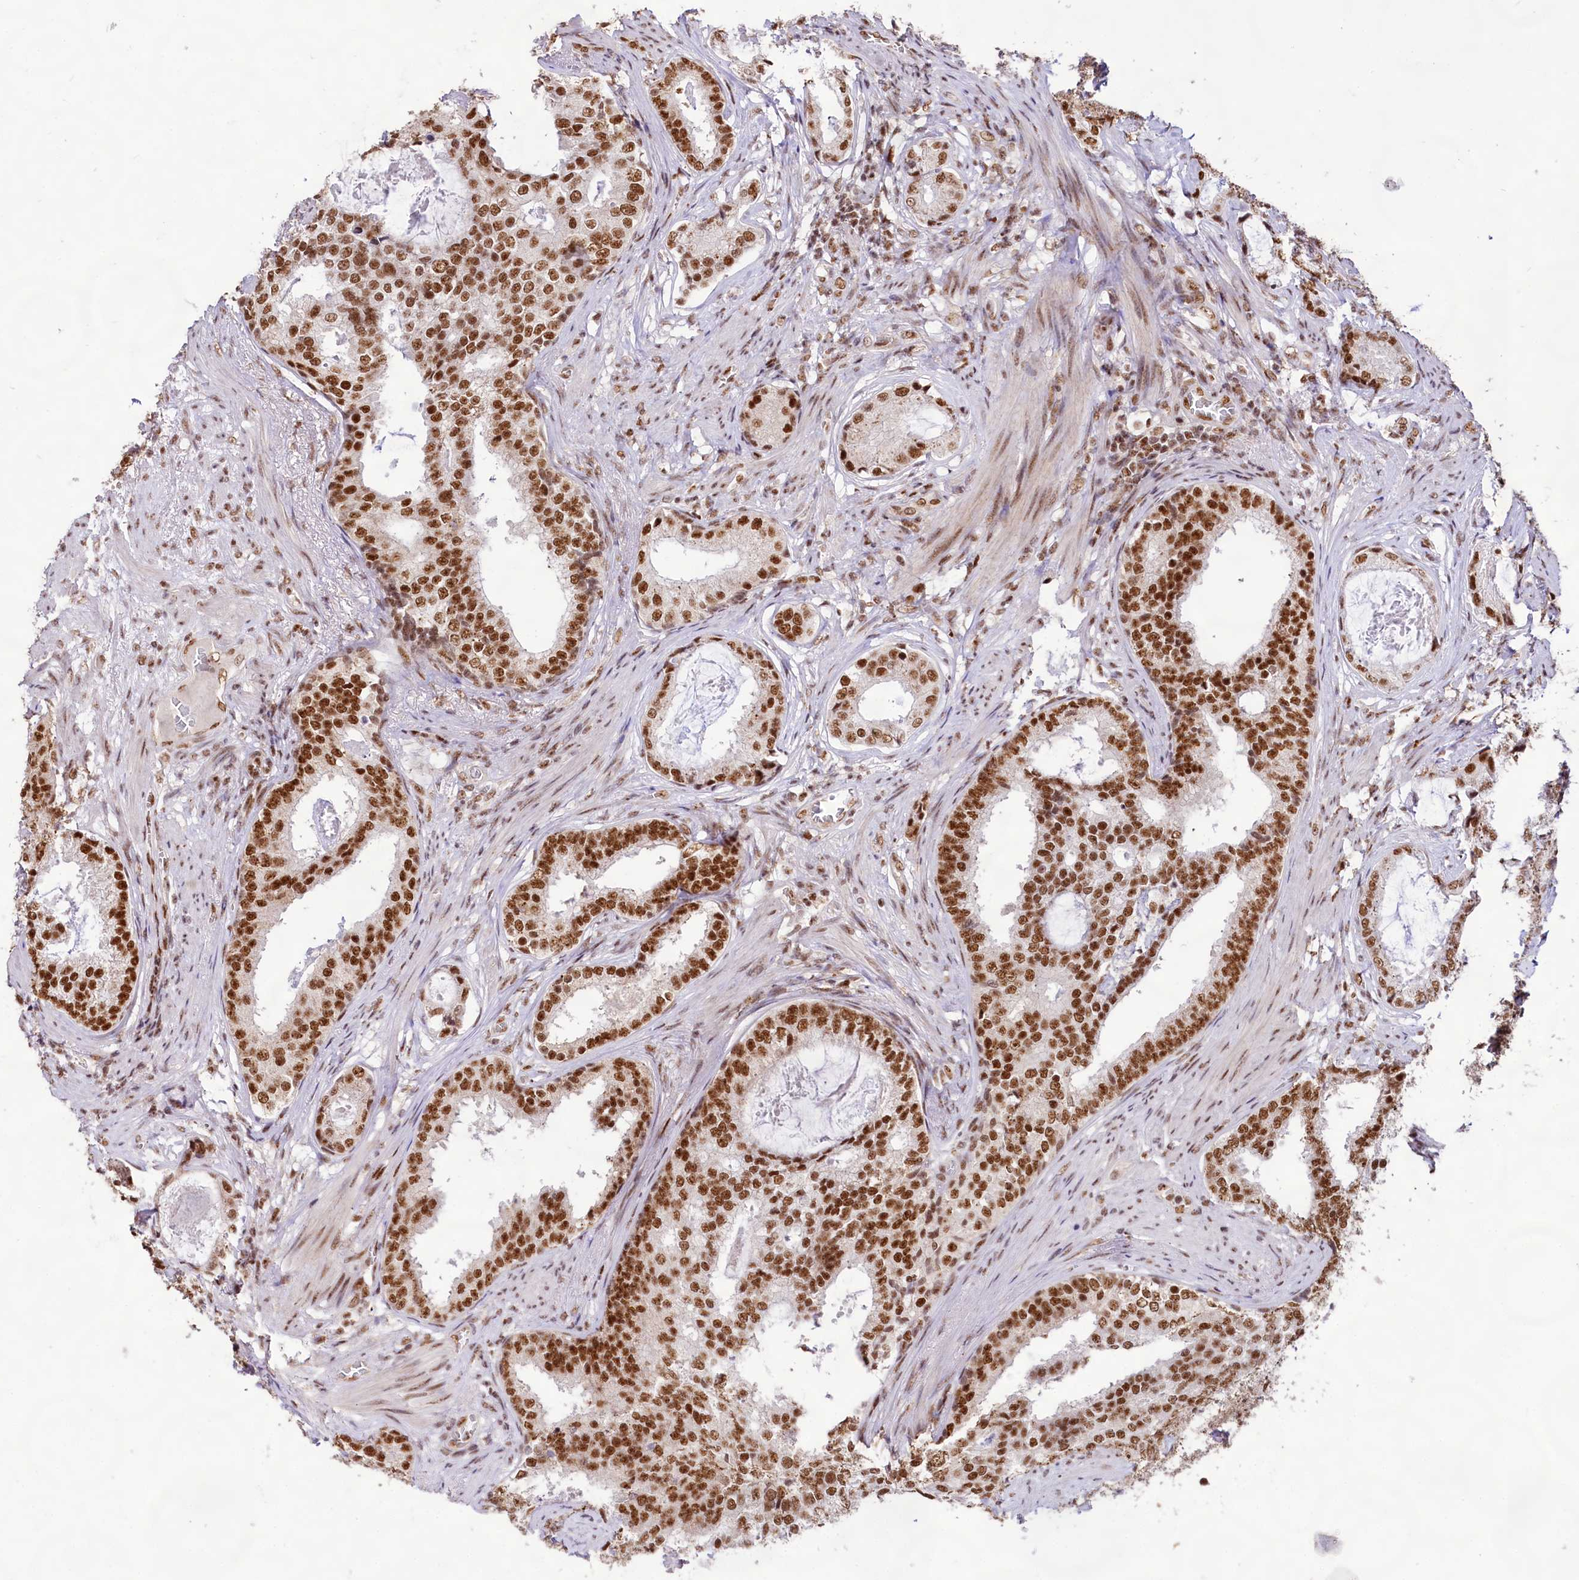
{"staining": {"intensity": "strong", "quantity": ">75%", "location": "nuclear"}, "tissue": "prostate cancer", "cell_type": "Tumor cells", "image_type": "cancer", "snomed": [{"axis": "morphology", "description": "Adenocarcinoma, Low grade"}, {"axis": "topography", "description": "Prostate"}], "caption": "Prostate cancer (adenocarcinoma (low-grade)) was stained to show a protein in brown. There is high levels of strong nuclear staining in about >75% of tumor cells. The protein is stained brown, and the nuclei are stained in blue (DAB IHC with brightfield microscopy, high magnification).", "gene": "HIRA", "patient": {"sex": "male", "age": 71}}